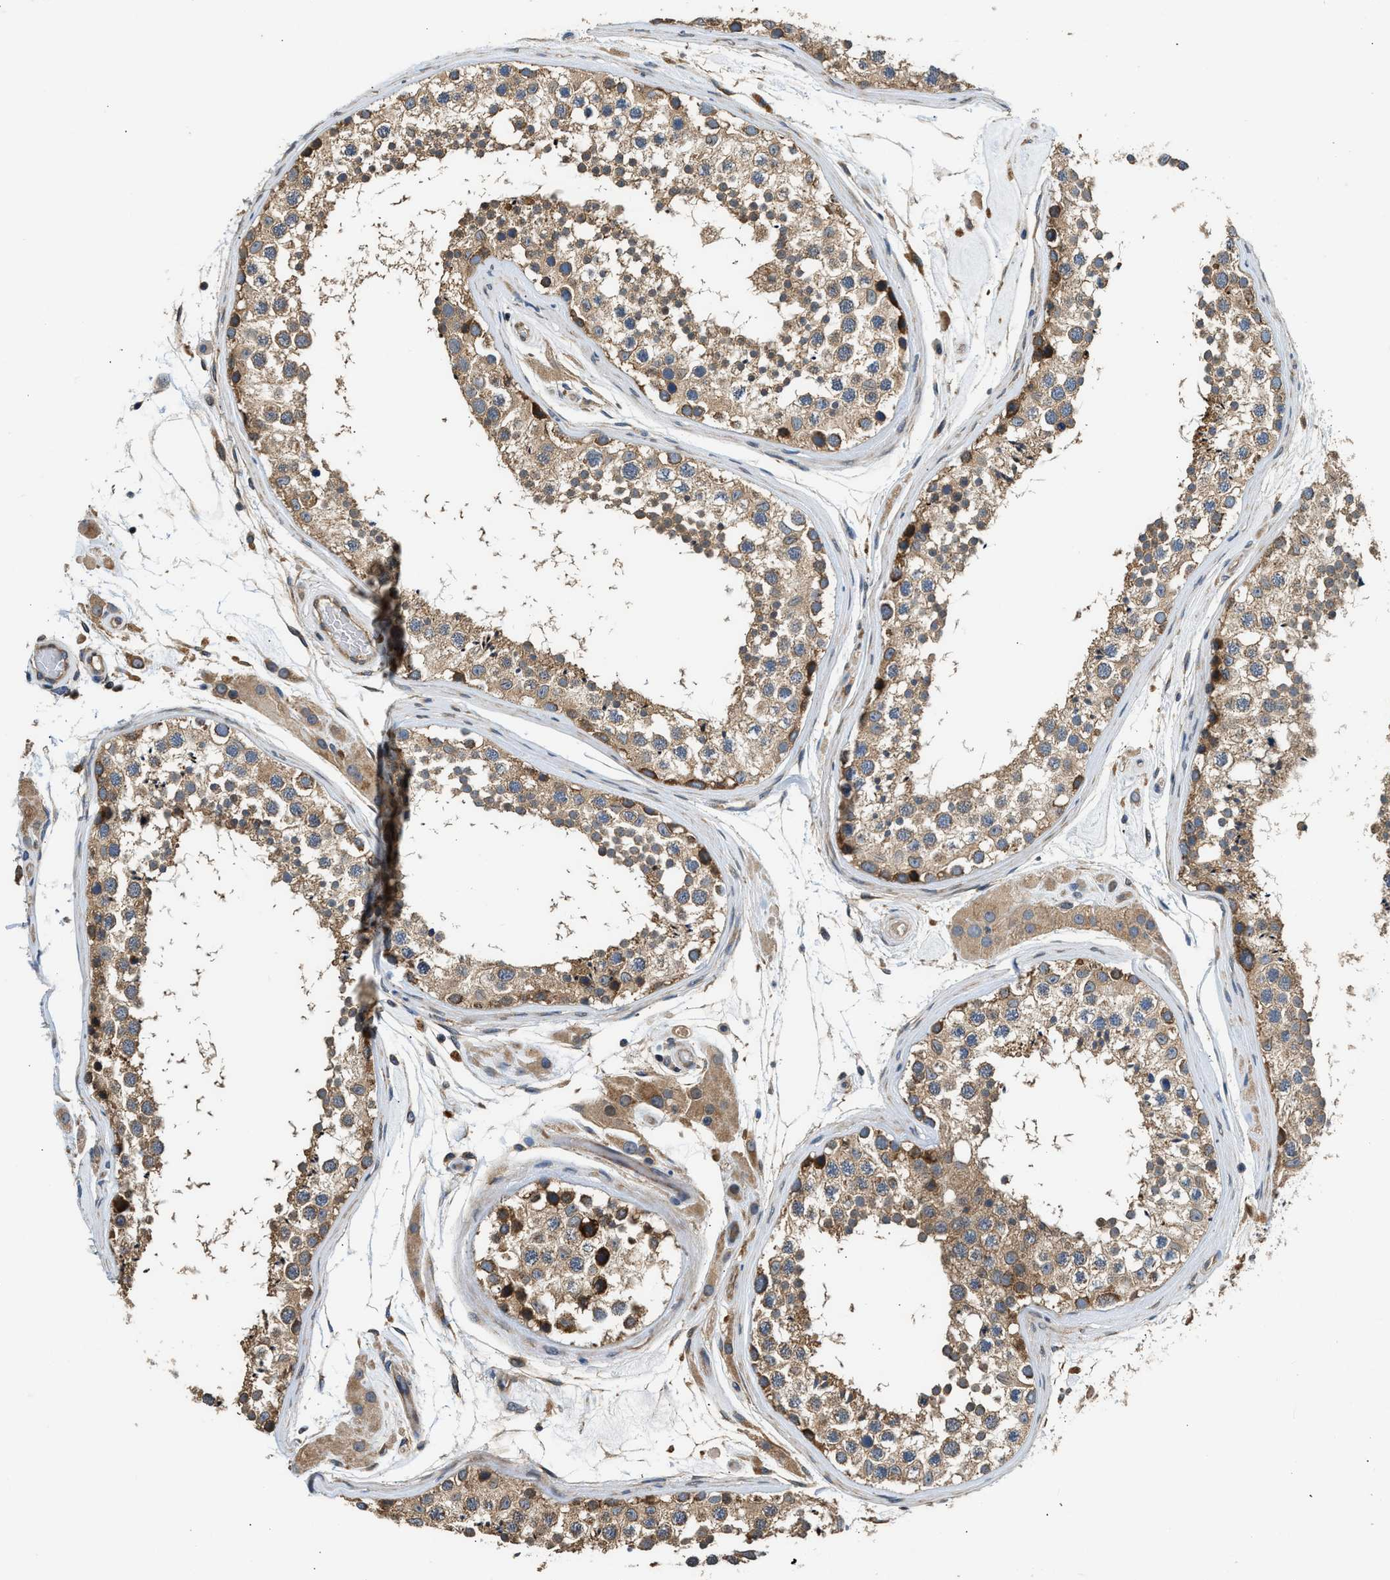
{"staining": {"intensity": "moderate", "quantity": ">75%", "location": "cytoplasmic/membranous"}, "tissue": "testis", "cell_type": "Cells in seminiferous ducts", "image_type": "normal", "snomed": [{"axis": "morphology", "description": "Normal tissue, NOS"}, {"axis": "topography", "description": "Testis"}], "caption": "This micrograph demonstrates unremarkable testis stained with immunohistochemistry (IHC) to label a protein in brown. The cytoplasmic/membranous of cells in seminiferous ducts show moderate positivity for the protein. Nuclei are counter-stained blue.", "gene": "IL3RA", "patient": {"sex": "male", "age": 46}}